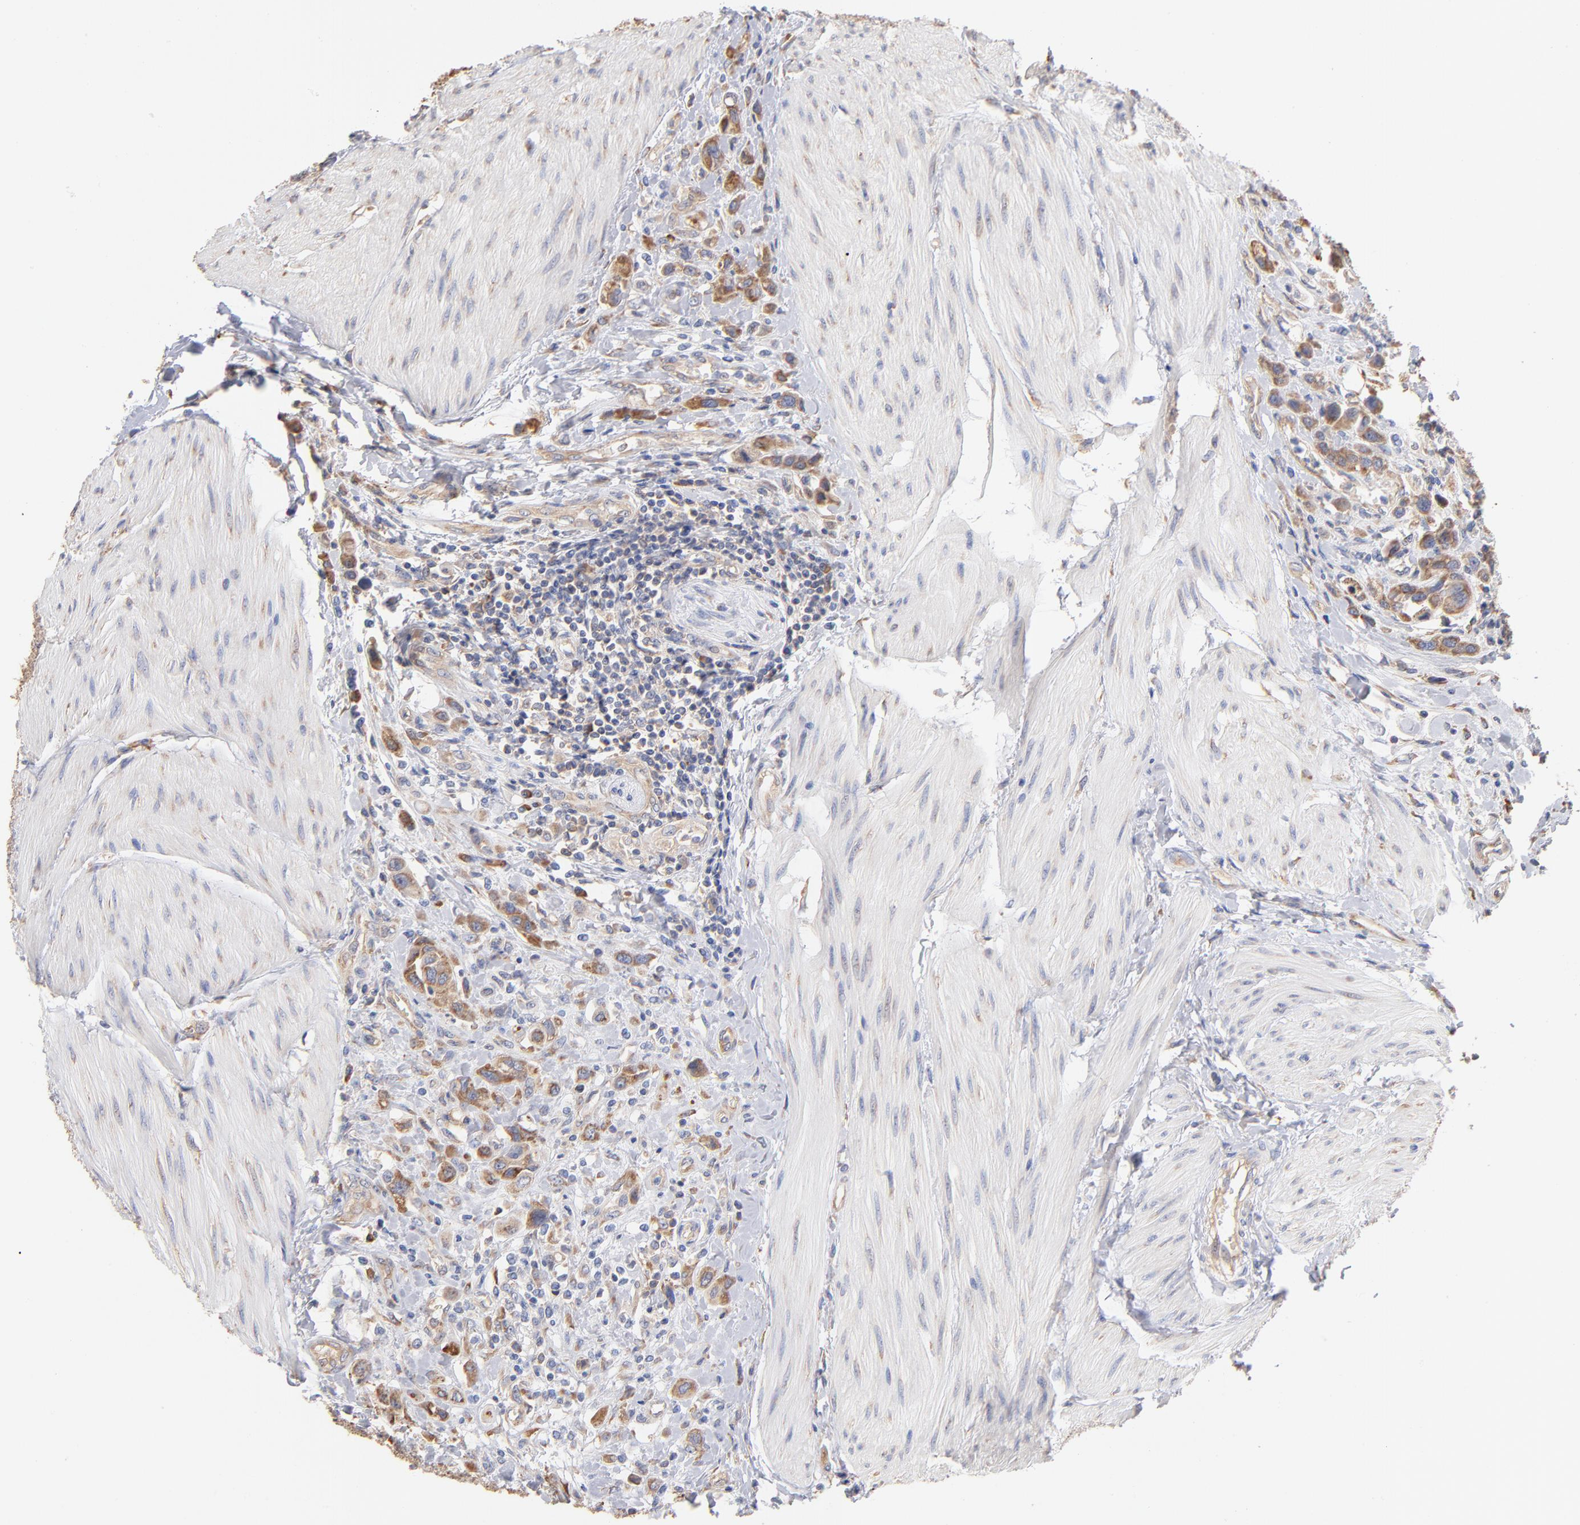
{"staining": {"intensity": "moderate", "quantity": "25%-75%", "location": "cytoplasmic/membranous"}, "tissue": "urothelial cancer", "cell_type": "Tumor cells", "image_type": "cancer", "snomed": [{"axis": "morphology", "description": "Urothelial carcinoma, High grade"}, {"axis": "topography", "description": "Urinary bladder"}], "caption": "This image shows urothelial cancer stained with immunohistochemistry to label a protein in brown. The cytoplasmic/membranous of tumor cells show moderate positivity for the protein. Nuclei are counter-stained blue.", "gene": "RPL9", "patient": {"sex": "male", "age": 50}}